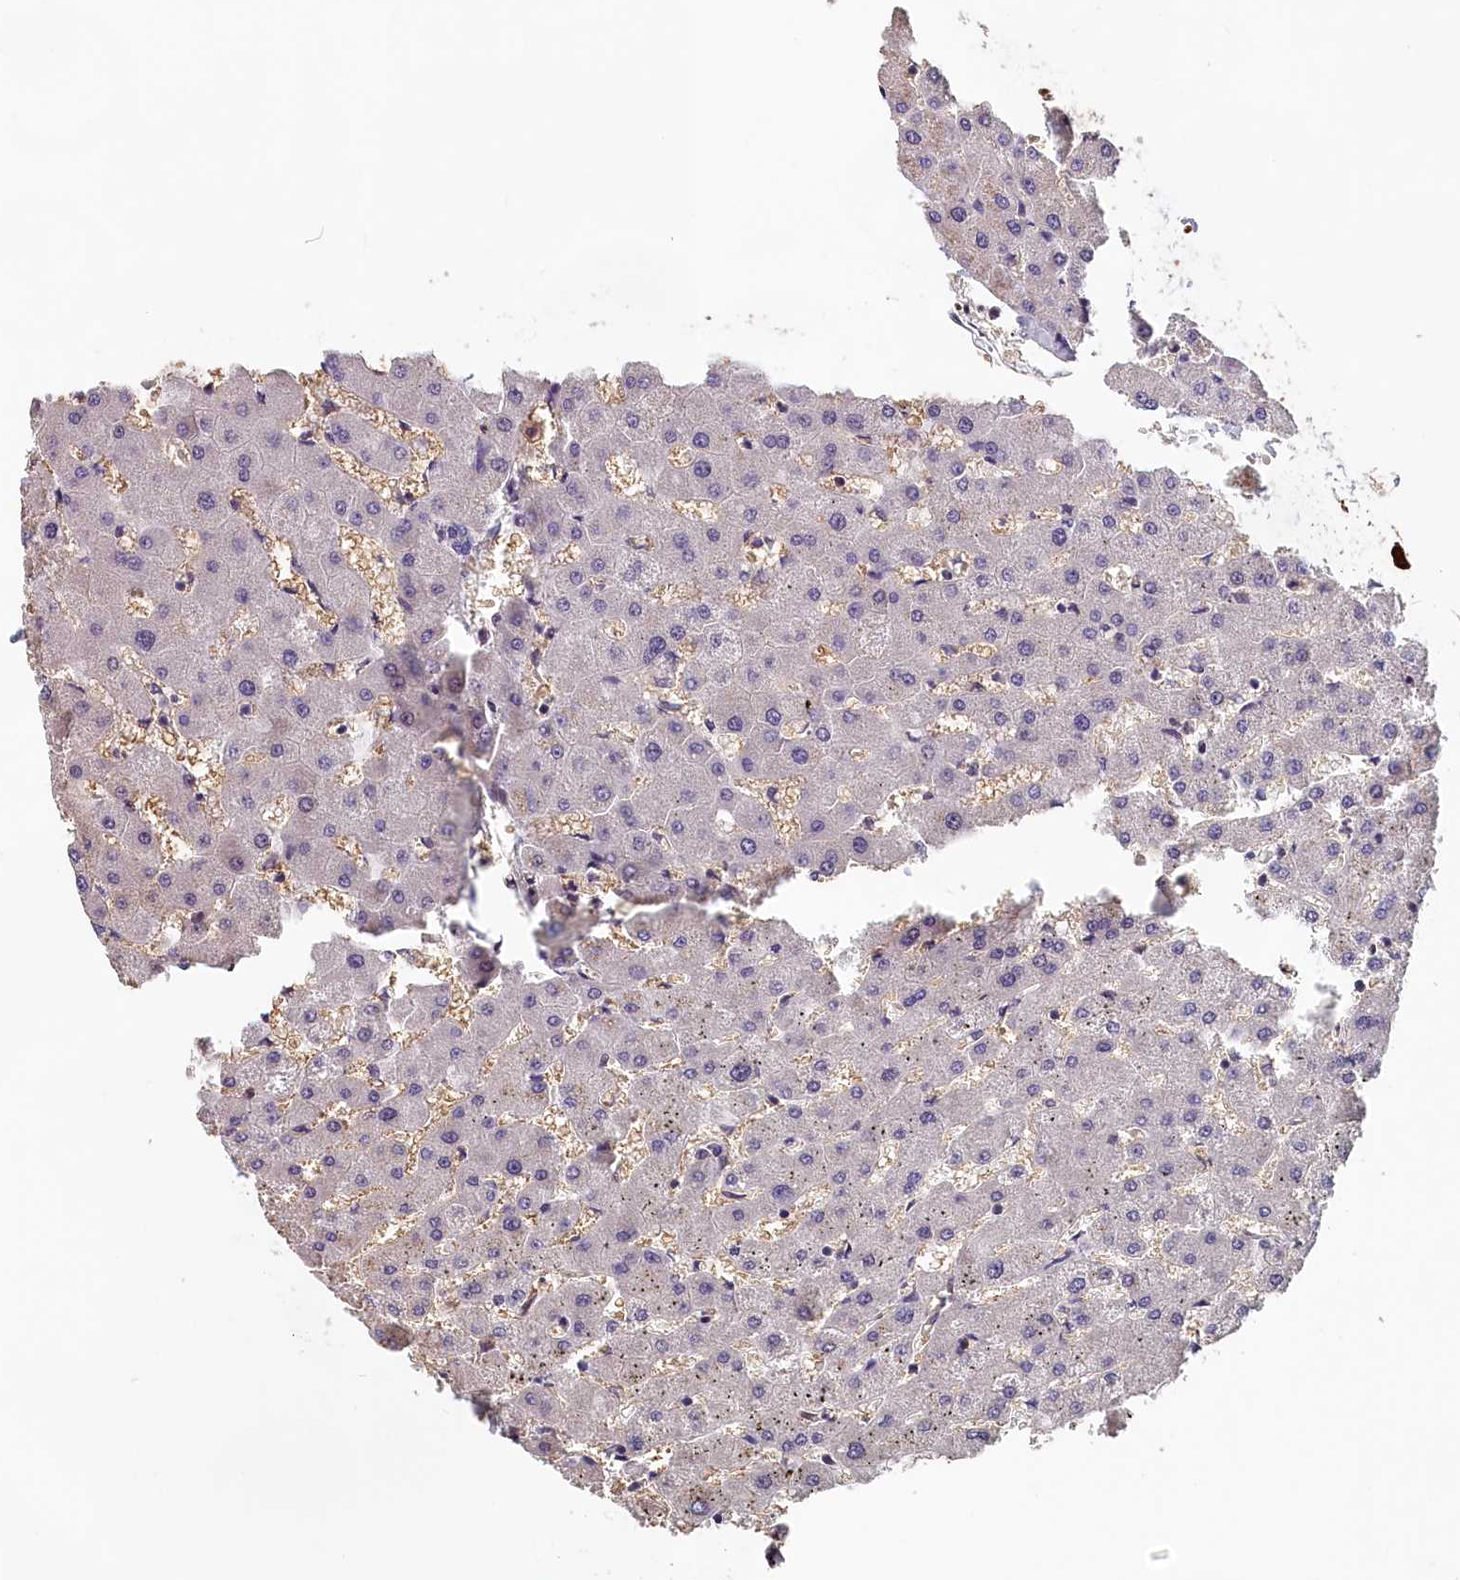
{"staining": {"intensity": "negative", "quantity": "none", "location": "none"}, "tissue": "liver", "cell_type": "Cholangiocytes", "image_type": "normal", "snomed": [{"axis": "morphology", "description": "Normal tissue, NOS"}, {"axis": "topography", "description": "Liver"}], "caption": "High magnification brightfield microscopy of unremarkable liver stained with DAB (brown) and counterstained with hematoxylin (blue): cholangiocytes show no significant expression. The staining was performed using DAB to visualize the protein expression in brown, while the nuclei were stained in blue with hematoxylin (Magnification: 20x).", "gene": "TMEM116", "patient": {"sex": "female", "age": 63}}